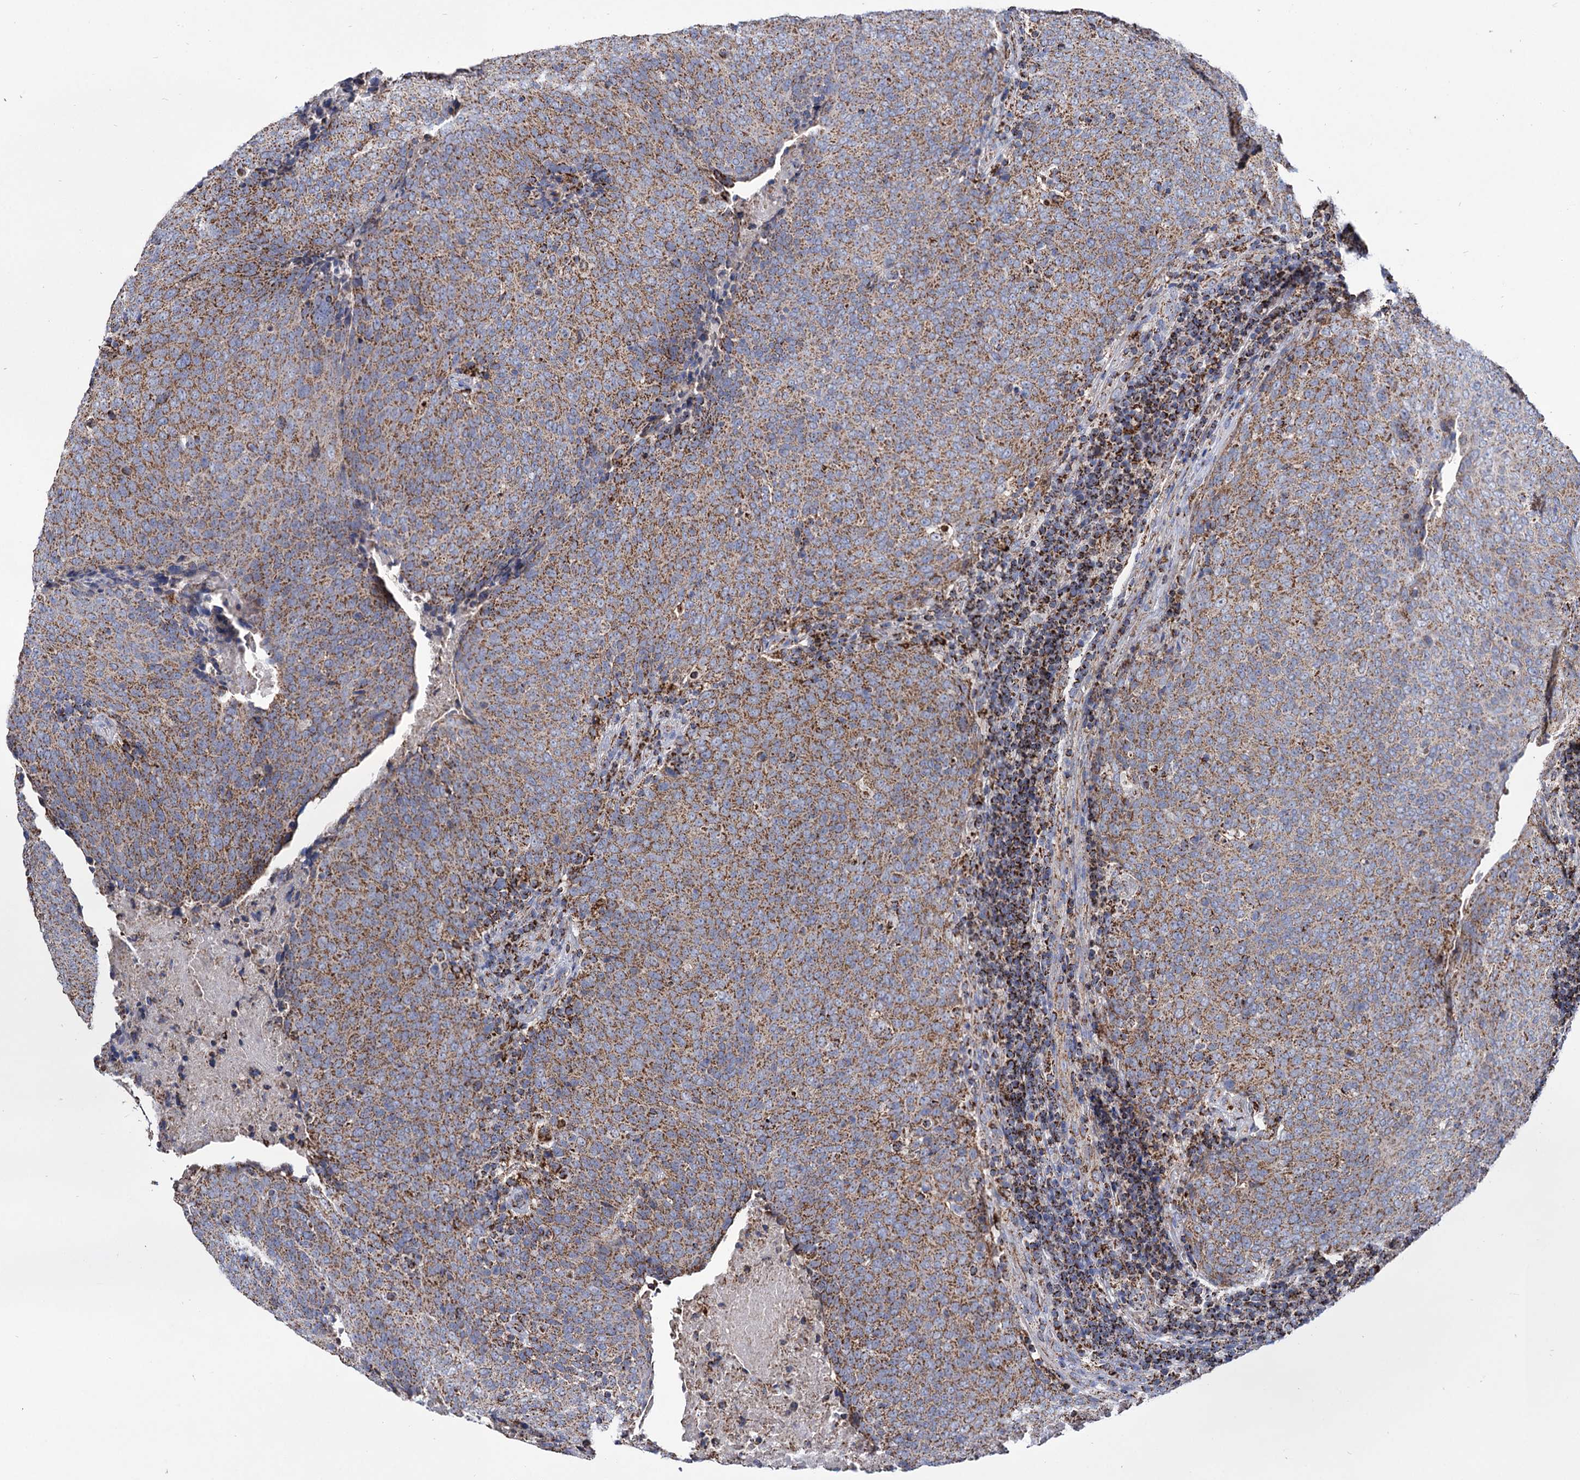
{"staining": {"intensity": "moderate", "quantity": ">75%", "location": "cytoplasmic/membranous"}, "tissue": "head and neck cancer", "cell_type": "Tumor cells", "image_type": "cancer", "snomed": [{"axis": "morphology", "description": "Squamous cell carcinoma, NOS"}, {"axis": "morphology", "description": "Squamous cell carcinoma, metastatic, NOS"}, {"axis": "topography", "description": "Lymph node"}, {"axis": "topography", "description": "Head-Neck"}], "caption": "Moderate cytoplasmic/membranous protein positivity is present in about >75% of tumor cells in head and neck metastatic squamous cell carcinoma.", "gene": "ABHD10", "patient": {"sex": "male", "age": 62}}